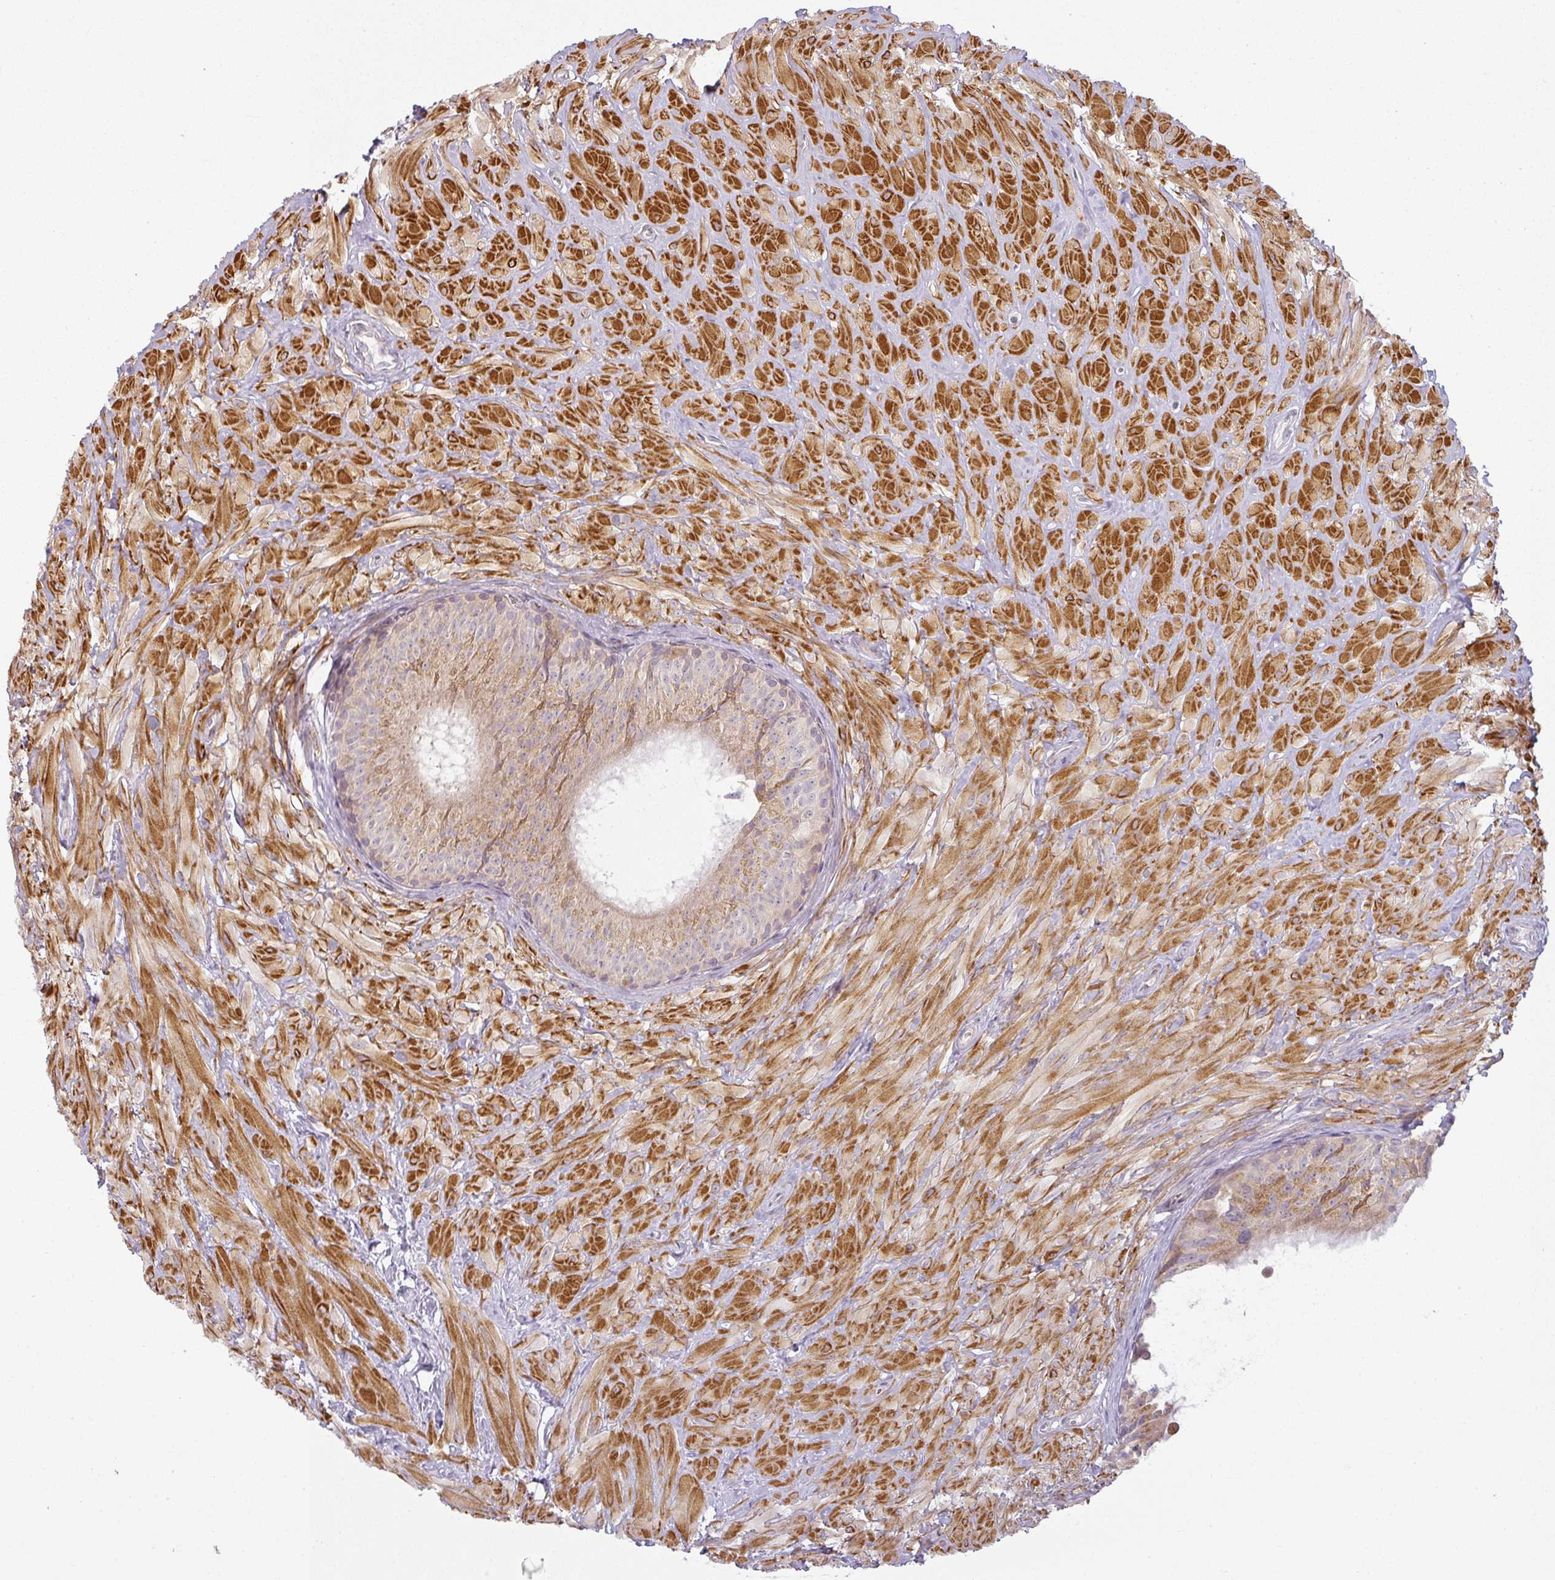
{"staining": {"intensity": "moderate", "quantity": "25%-75%", "location": "cytoplasmic/membranous"}, "tissue": "epididymis", "cell_type": "Glandular cells", "image_type": "normal", "snomed": [{"axis": "morphology", "description": "Normal tissue, NOS"}, {"axis": "topography", "description": "Epididymis"}], "caption": "The micrograph reveals immunohistochemical staining of benign epididymis. There is moderate cytoplasmic/membranous staining is present in approximately 25%-75% of glandular cells.", "gene": "CCDC144A", "patient": {"sex": "male", "age": 30}}